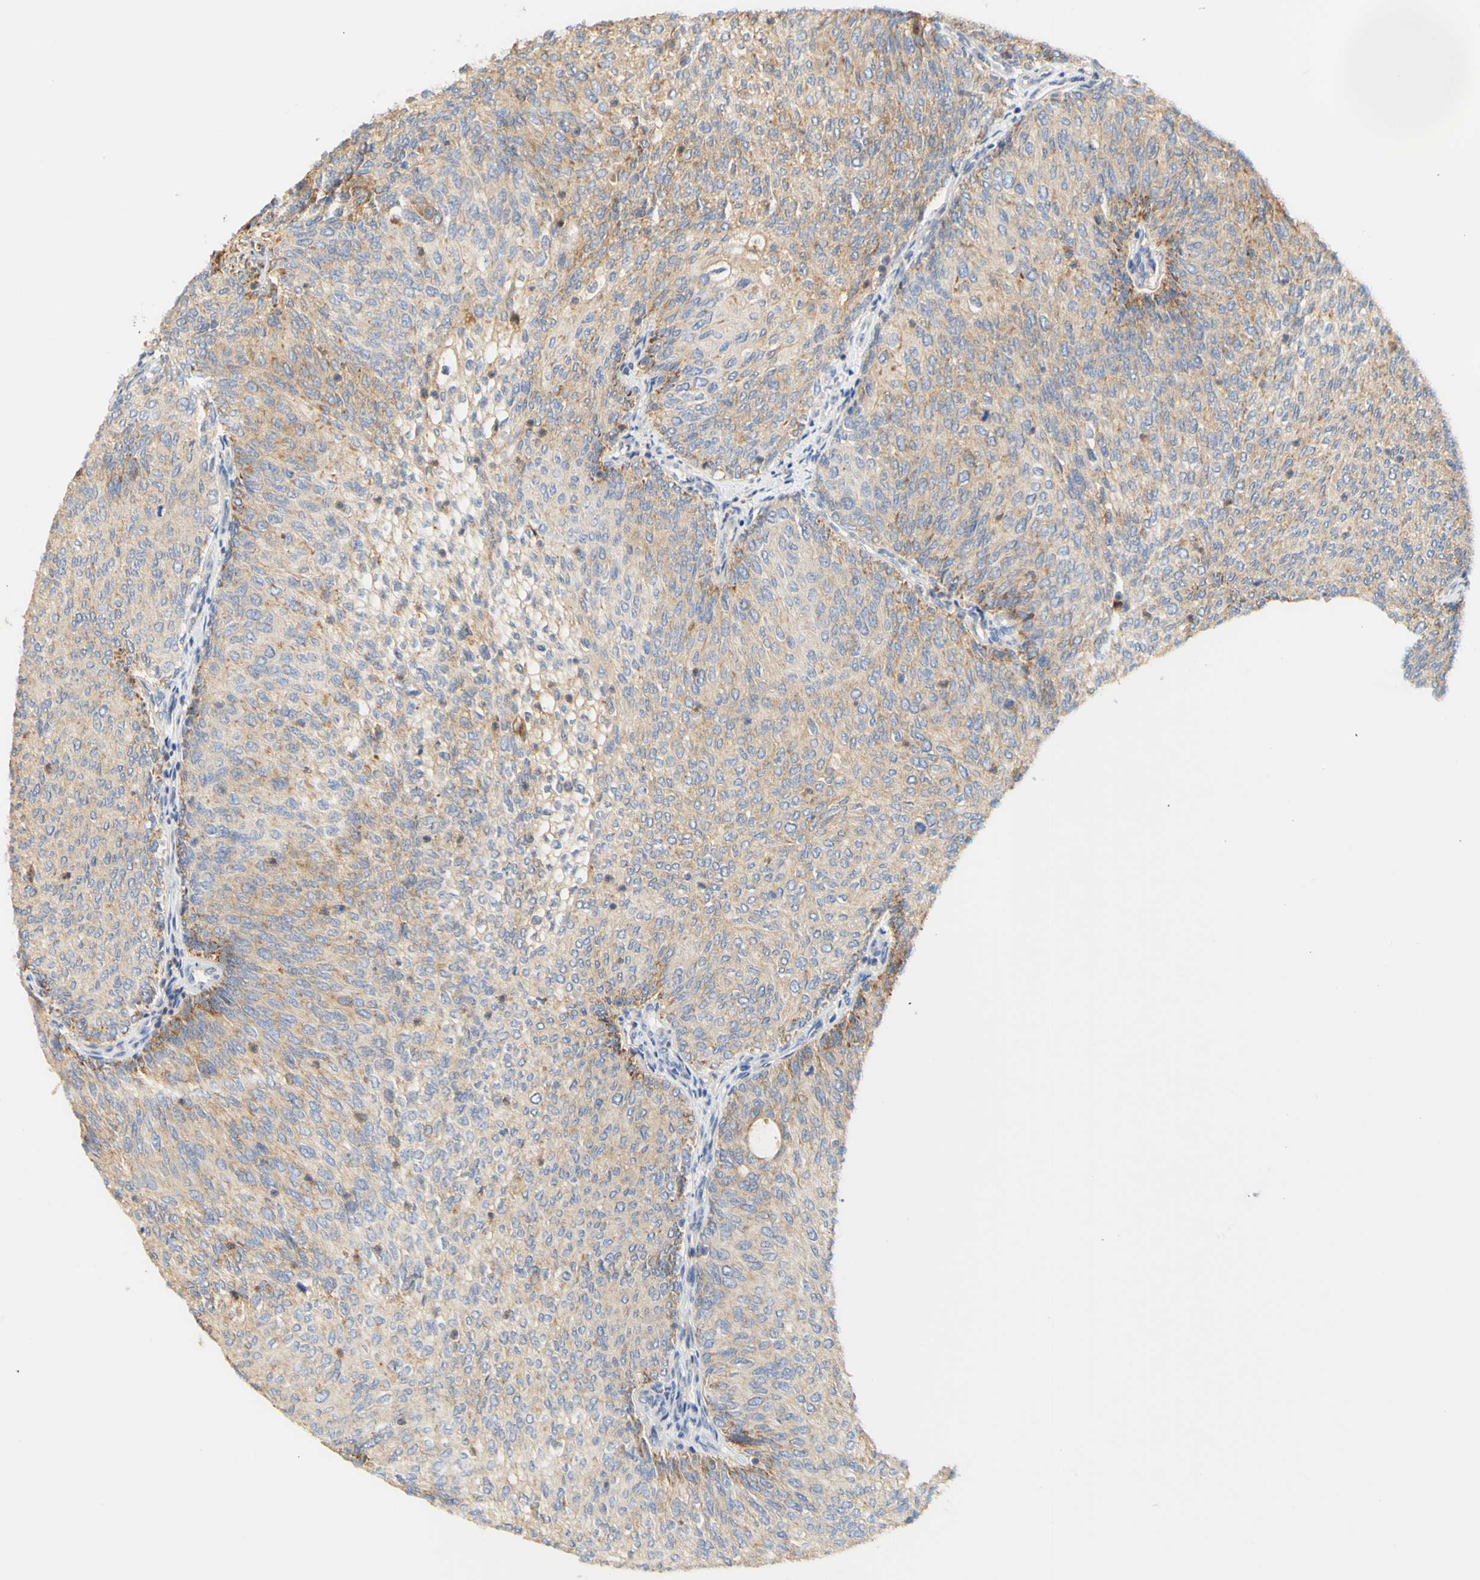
{"staining": {"intensity": "weak", "quantity": ">75%", "location": "cytoplasmic/membranous"}, "tissue": "urothelial cancer", "cell_type": "Tumor cells", "image_type": "cancer", "snomed": [{"axis": "morphology", "description": "Urothelial carcinoma, Low grade"}, {"axis": "topography", "description": "Urinary bladder"}], "caption": "Immunohistochemical staining of urothelial carcinoma (low-grade) exhibits low levels of weak cytoplasmic/membranous protein staining in about >75% of tumor cells.", "gene": "PCDH7", "patient": {"sex": "female", "age": 79}}